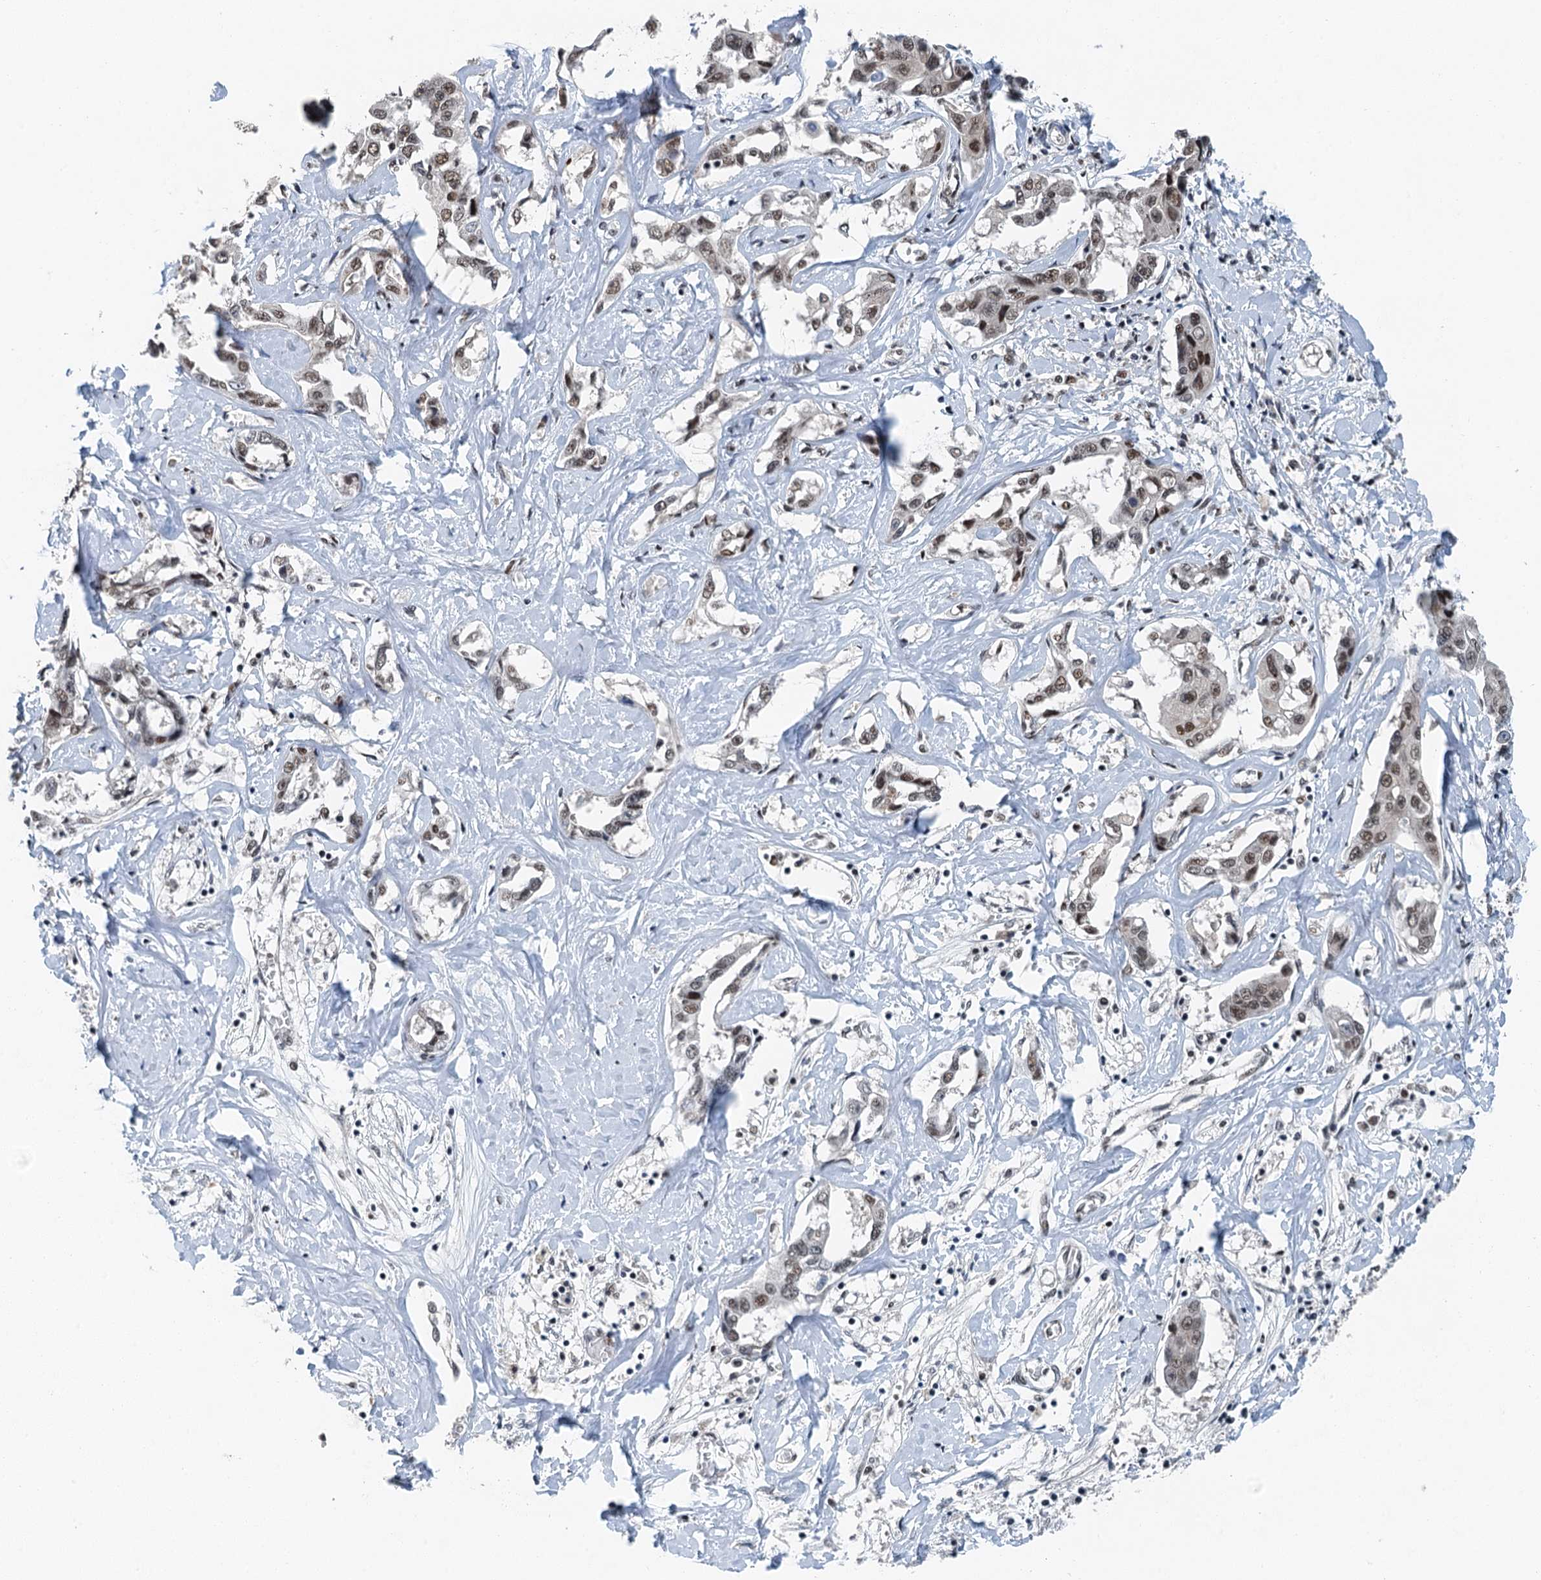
{"staining": {"intensity": "moderate", "quantity": ">75%", "location": "nuclear"}, "tissue": "liver cancer", "cell_type": "Tumor cells", "image_type": "cancer", "snomed": [{"axis": "morphology", "description": "Cholangiocarcinoma"}, {"axis": "topography", "description": "Liver"}], "caption": "A micrograph of cholangiocarcinoma (liver) stained for a protein shows moderate nuclear brown staining in tumor cells. The staining is performed using DAB (3,3'-diaminobenzidine) brown chromogen to label protein expression. The nuclei are counter-stained blue using hematoxylin.", "gene": "MTA3", "patient": {"sex": "male", "age": 59}}